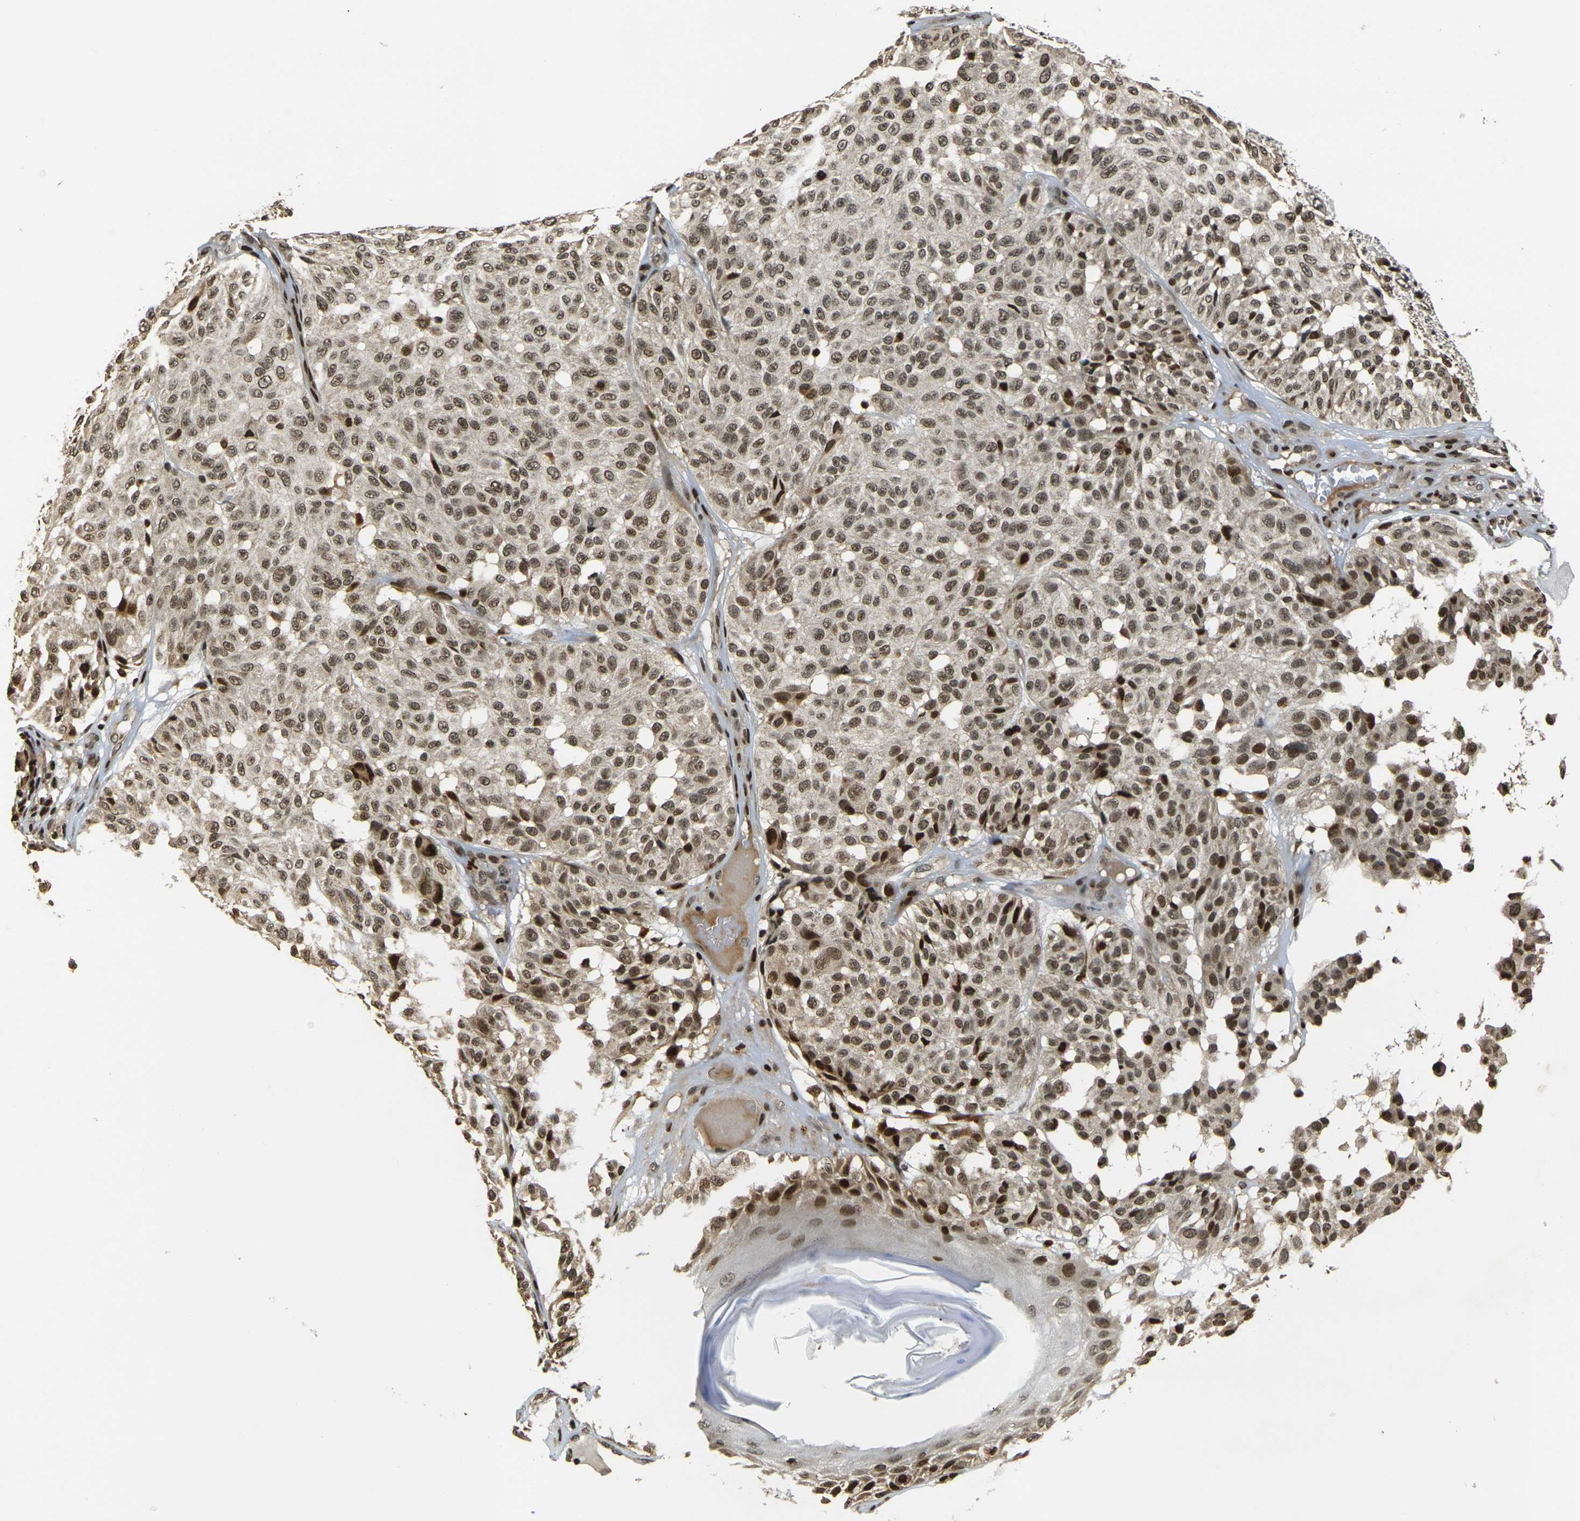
{"staining": {"intensity": "strong", "quantity": ">75%", "location": "cytoplasmic/membranous,nuclear"}, "tissue": "melanoma", "cell_type": "Tumor cells", "image_type": "cancer", "snomed": [{"axis": "morphology", "description": "Malignant melanoma, NOS"}, {"axis": "topography", "description": "Skin"}], "caption": "Melanoma stained with a brown dye shows strong cytoplasmic/membranous and nuclear positive positivity in approximately >75% of tumor cells.", "gene": "ACTL6A", "patient": {"sex": "female", "age": 46}}